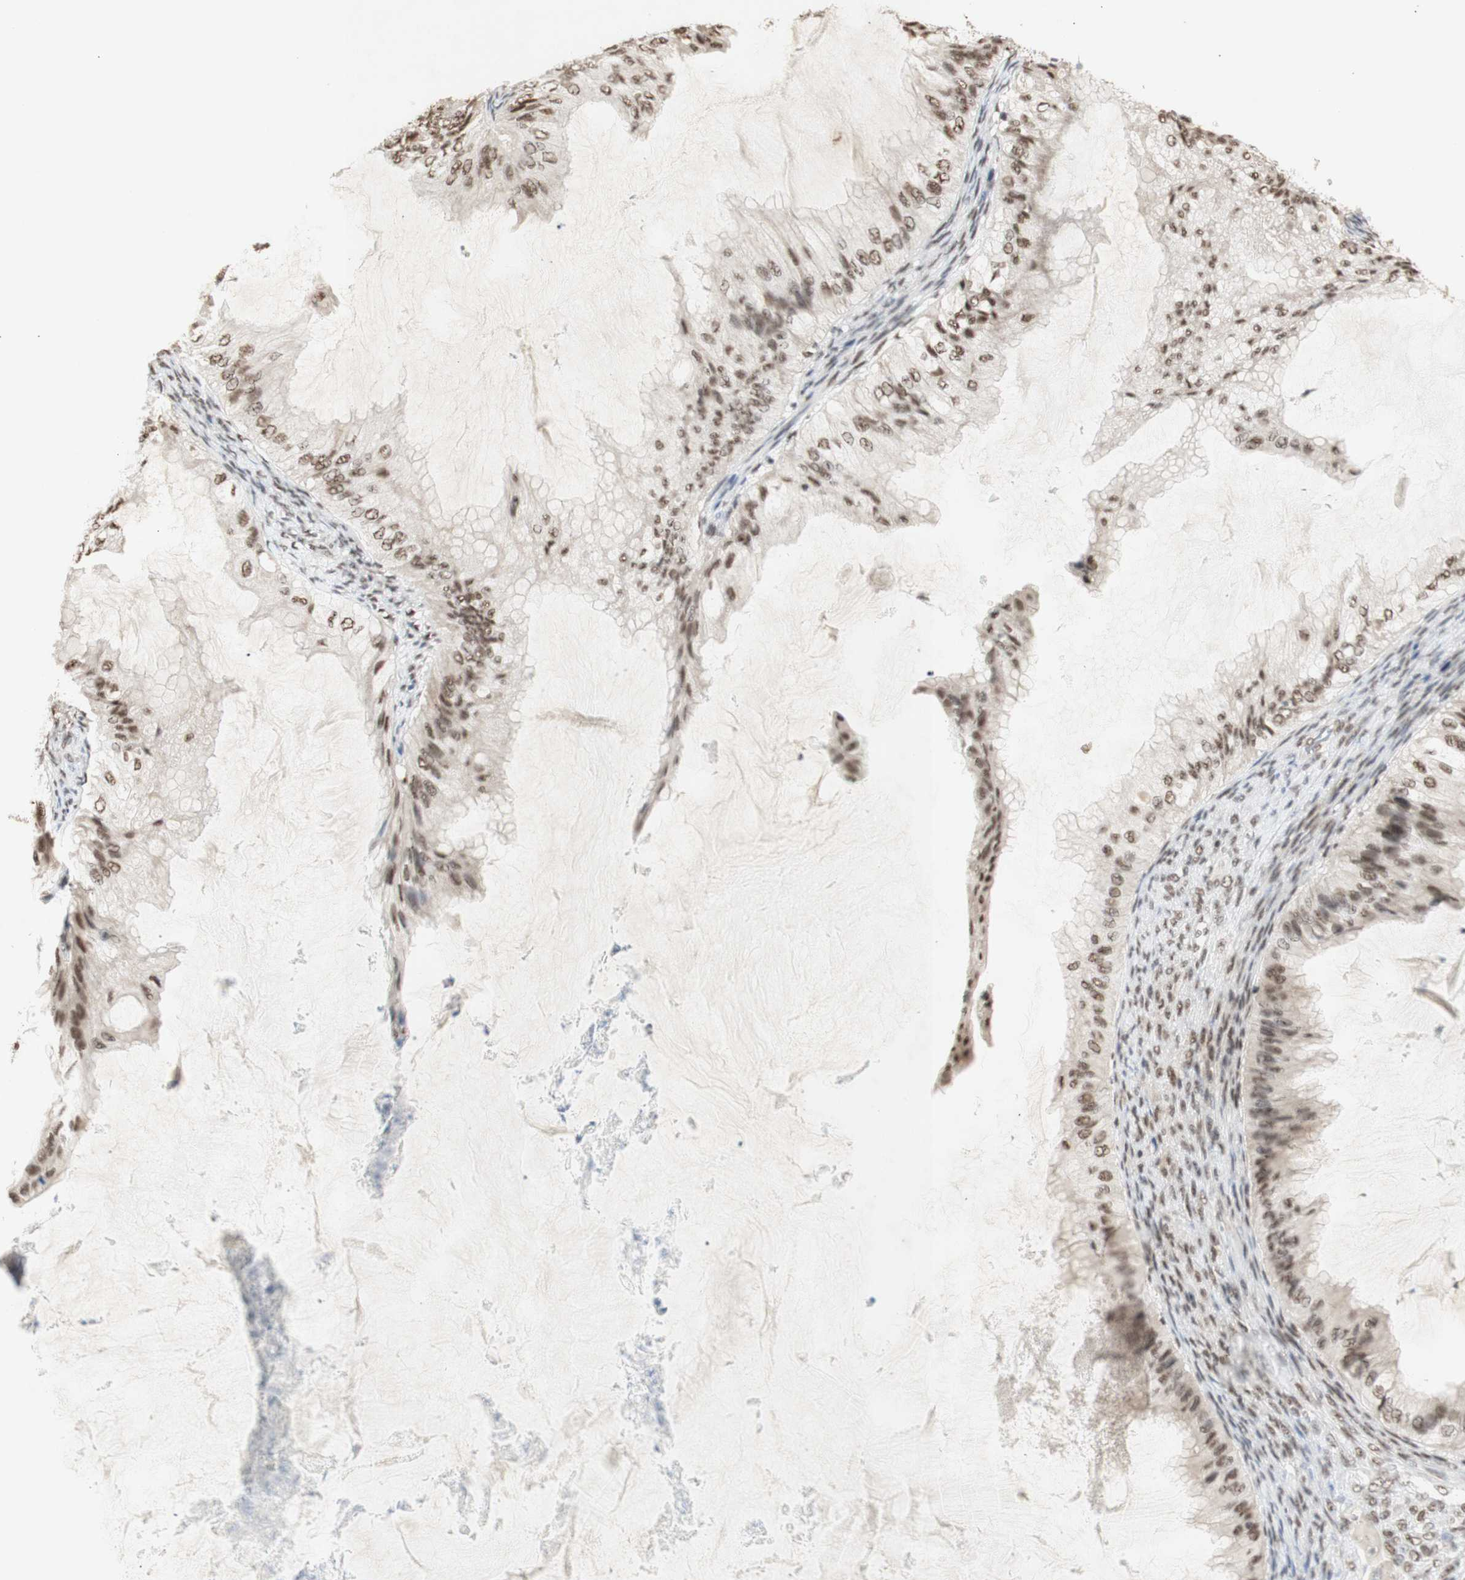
{"staining": {"intensity": "moderate", "quantity": ">75%", "location": "nuclear"}, "tissue": "ovarian cancer", "cell_type": "Tumor cells", "image_type": "cancer", "snomed": [{"axis": "morphology", "description": "Cystadenocarcinoma, mucinous, NOS"}, {"axis": "topography", "description": "Ovary"}], "caption": "Tumor cells reveal medium levels of moderate nuclear expression in approximately >75% of cells in human ovarian mucinous cystadenocarcinoma.", "gene": "SNRPB", "patient": {"sex": "female", "age": 61}}